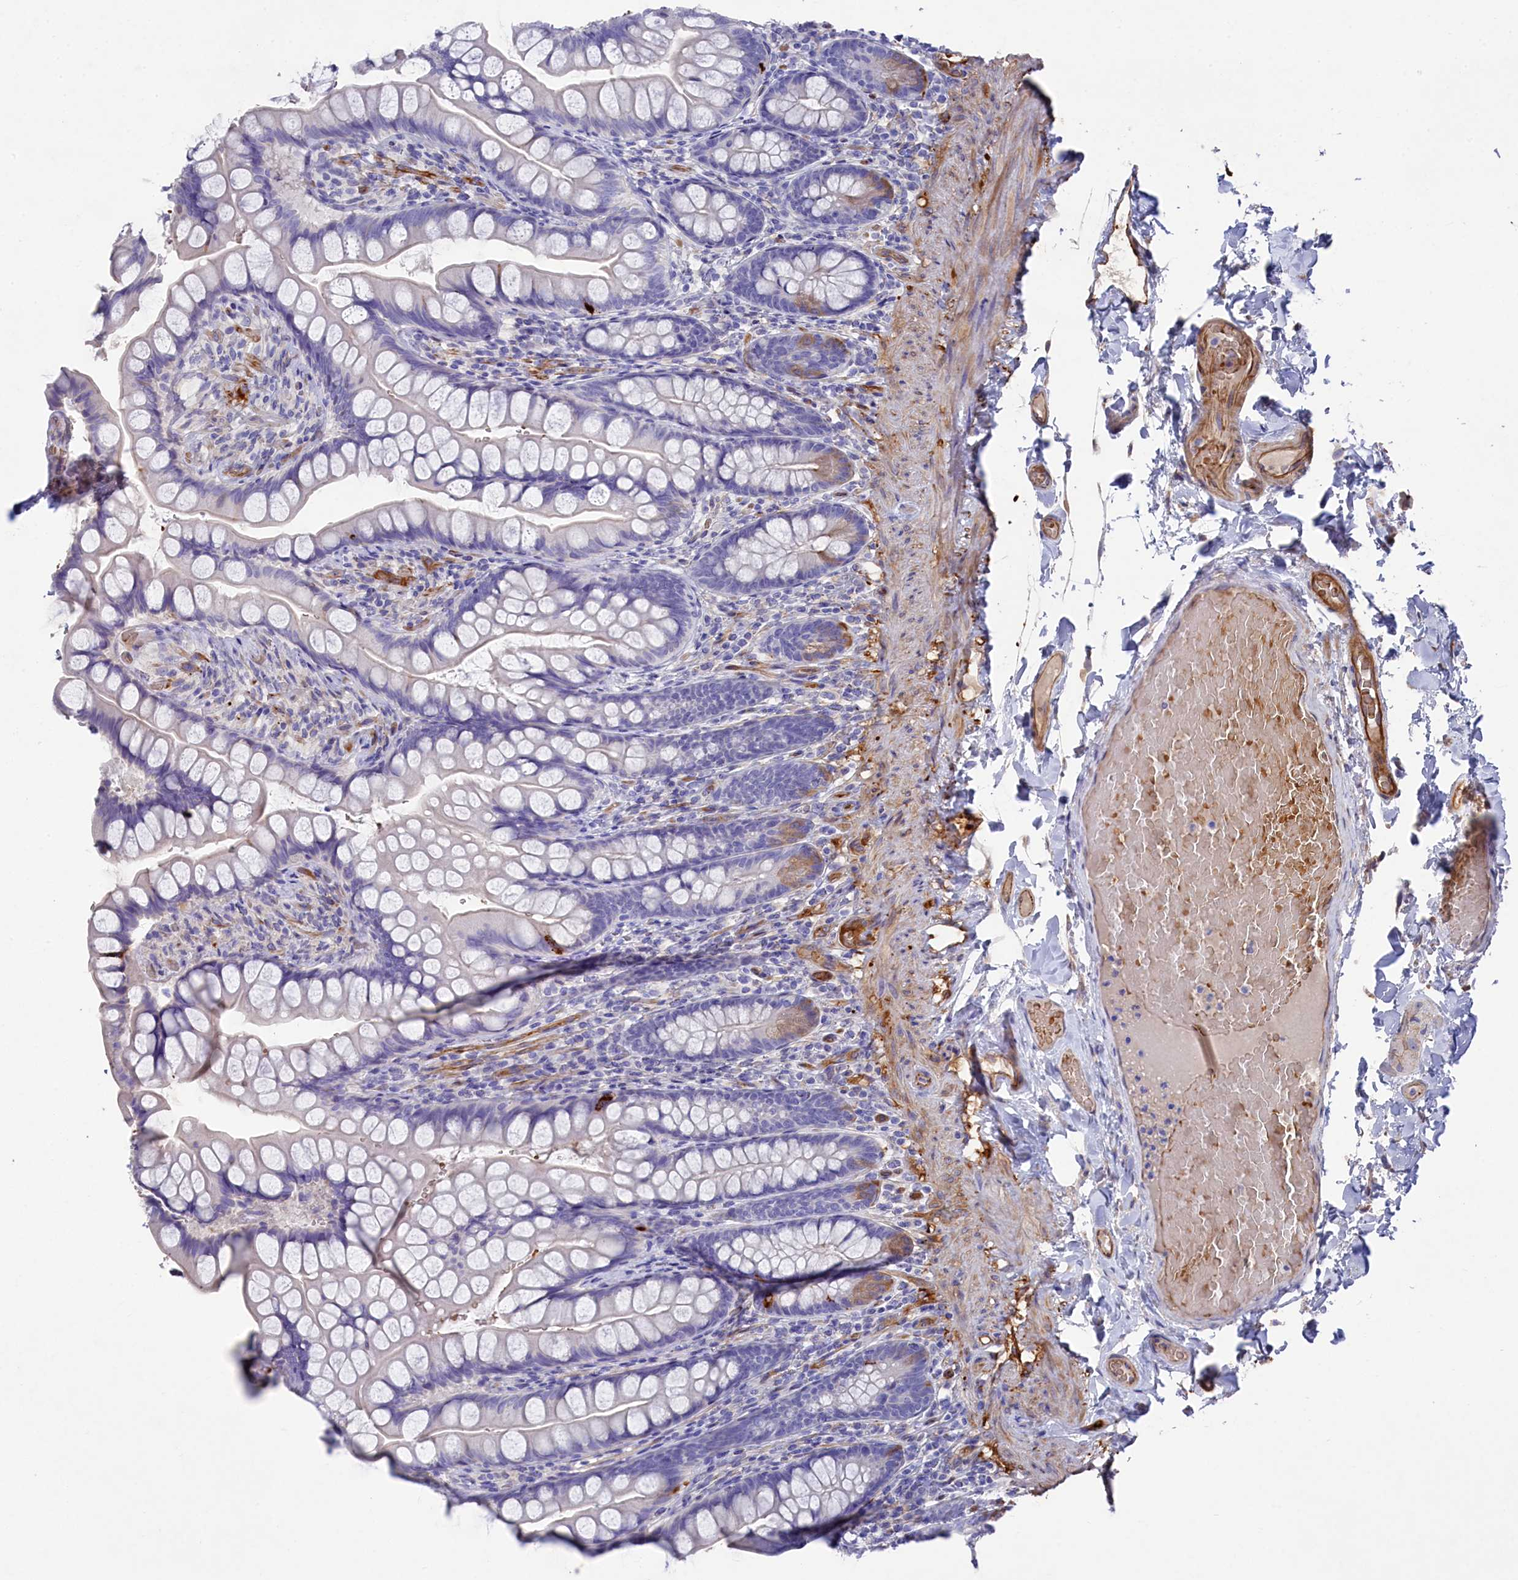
{"staining": {"intensity": "weak", "quantity": "<25%", "location": "cytoplasmic/membranous"}, "tissue": "small intestine", "cell_type": "Glandular cells", "image_type": "normal", "snomed": [{"axis": "morphology", "description": "Normal tissue, NOS"}, {"axis": "topography", "description": "Small intestine"}], "caption": "High magnification brightfield microscopy of normal small intestine stained with DAB (brown) and counterstained with hematoxylin (blue): glandular cells show no significant positivity. The staining is performed using DAB (3,3'-diaminobenzidine) brown chromogen with nuclei counter-stained in using hematoxylin.", "gene": "LHFPL4", "patient": {"sex": "male", "age": 70}}